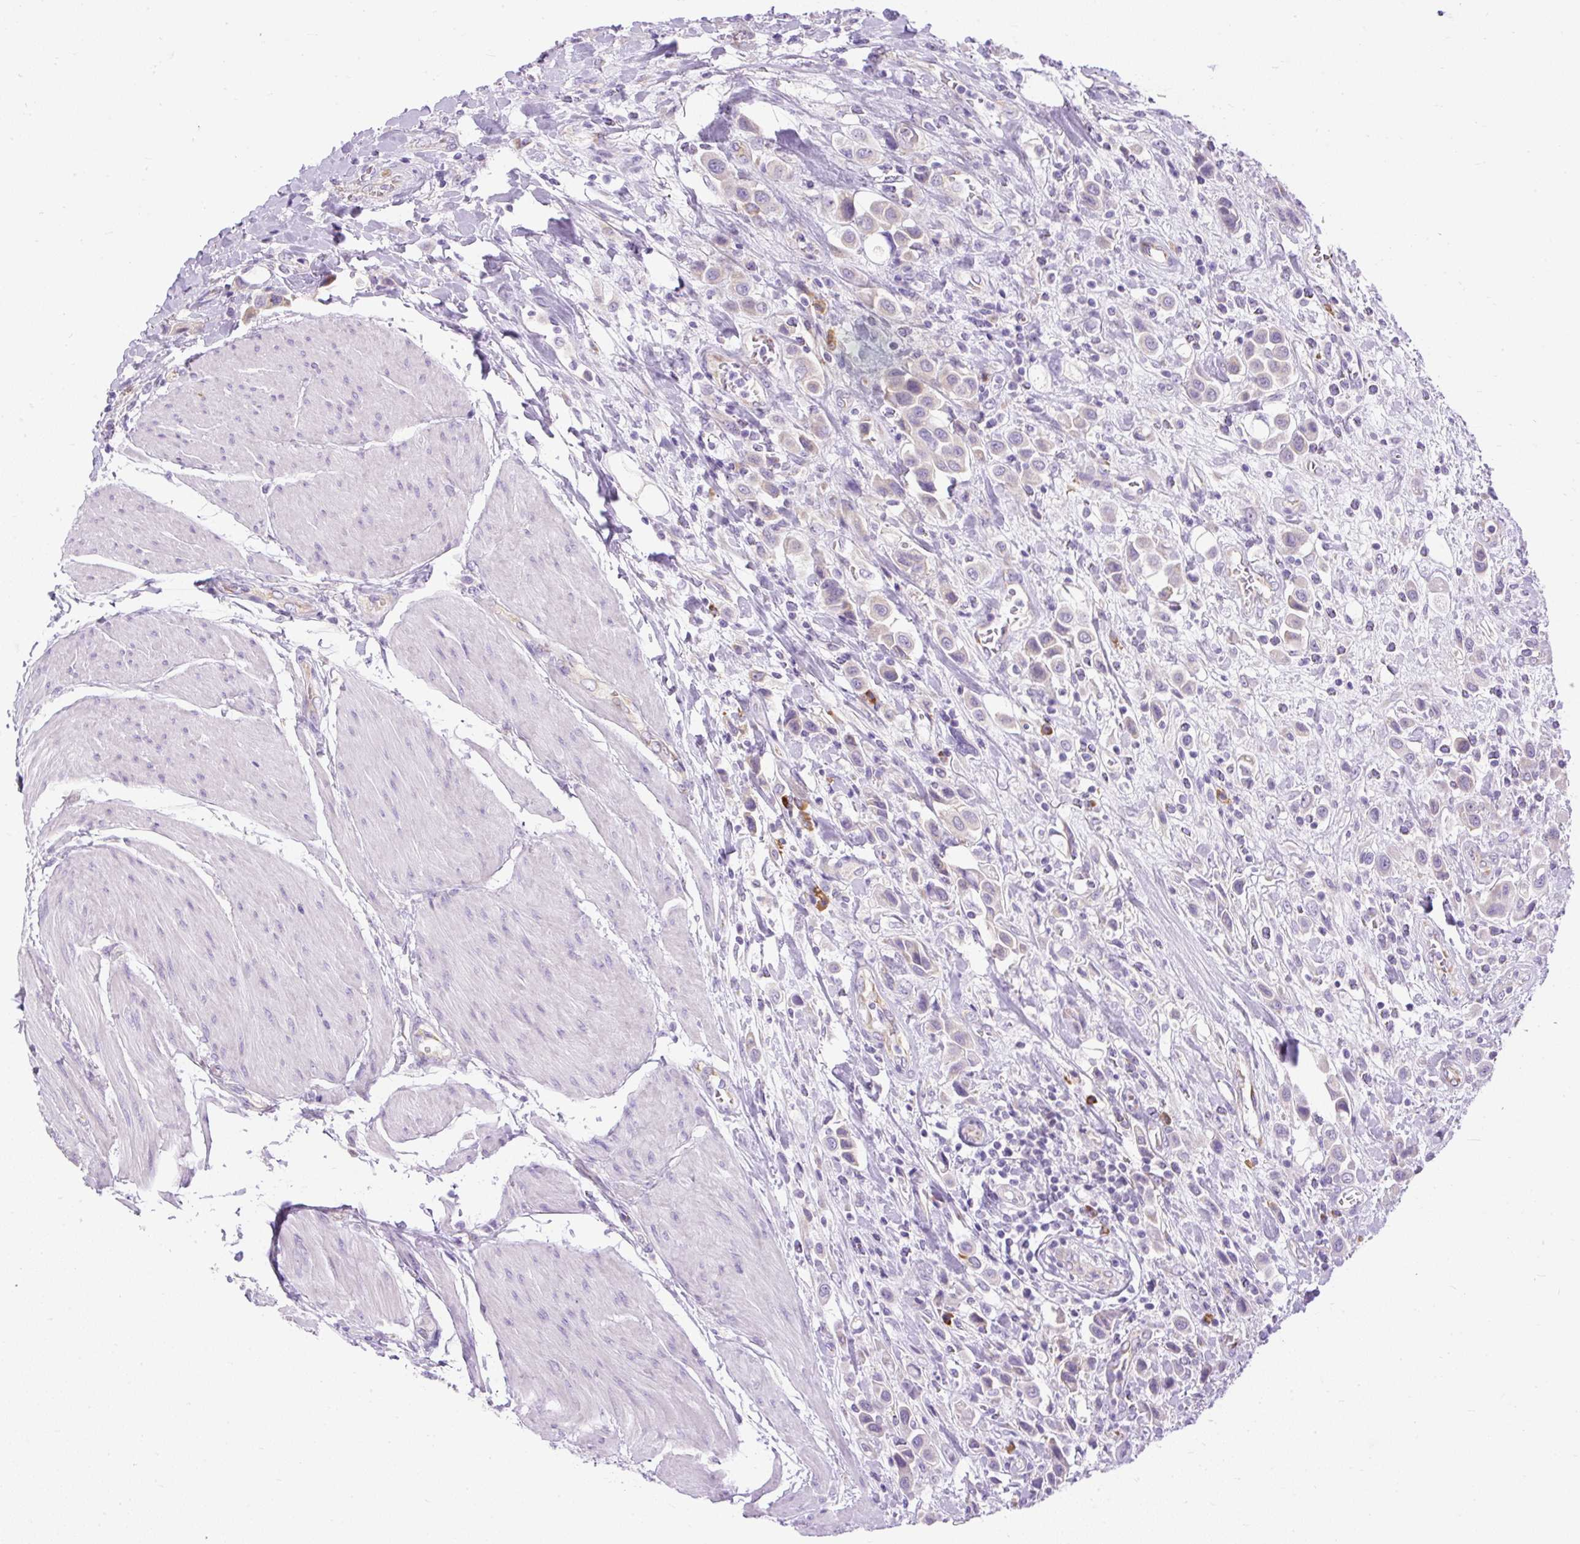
{"staining": {"intensity": "negative", "quantity": "none", "location": "none"}, "tissue": "urothelial cancer", "cell_type": "Tumor cells", "image_type": "cancer", "snomed": [{"axis": "morphology", "description": "Urothelial carcinoma, High grade"}, {"axis": "topography", "description": "Urinary bladder"}], "caption": "An image of human urothelial carcinoma (high-grade) is negative for staining in tumor cells.", "gene": "SYBU", "patient": {"sex": "male", "age": 50}}